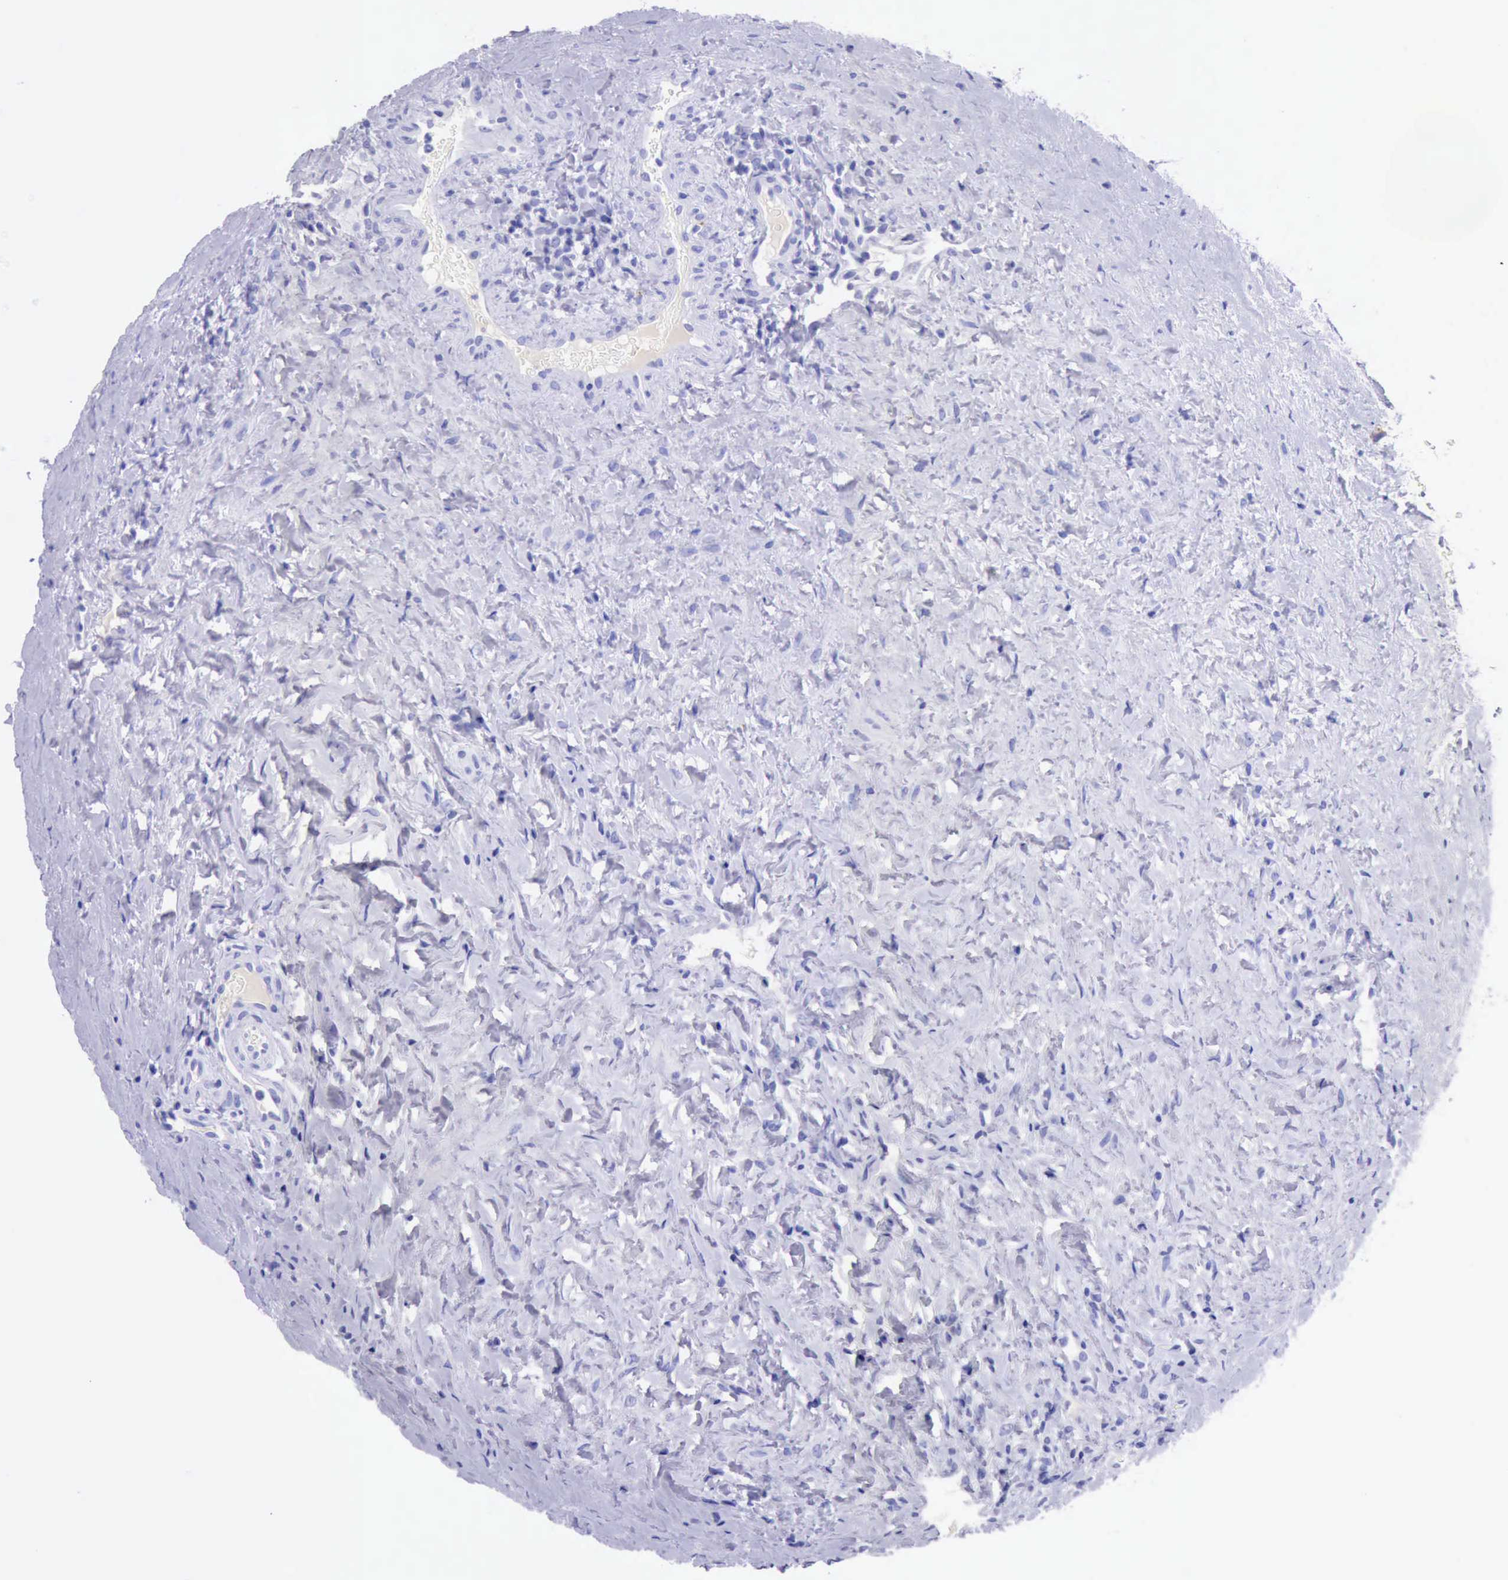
{"staining": {"intensity": "negative", "quantity": "none", "location": "none"}, "tissue": "testis cancer", "cell_type": "Tumor cells", "image_type": "cancer", "snomed": [{"axis": "morphology", "description": "Carcinoma, Embryonal, NOS"}, {"axis": "topography", "description": "Testis"}], "caption": "There is no significant staining in tumor cells of testis cancer.", "gene": "KRT8", "patient": {"sex": "male", "age": 31}}